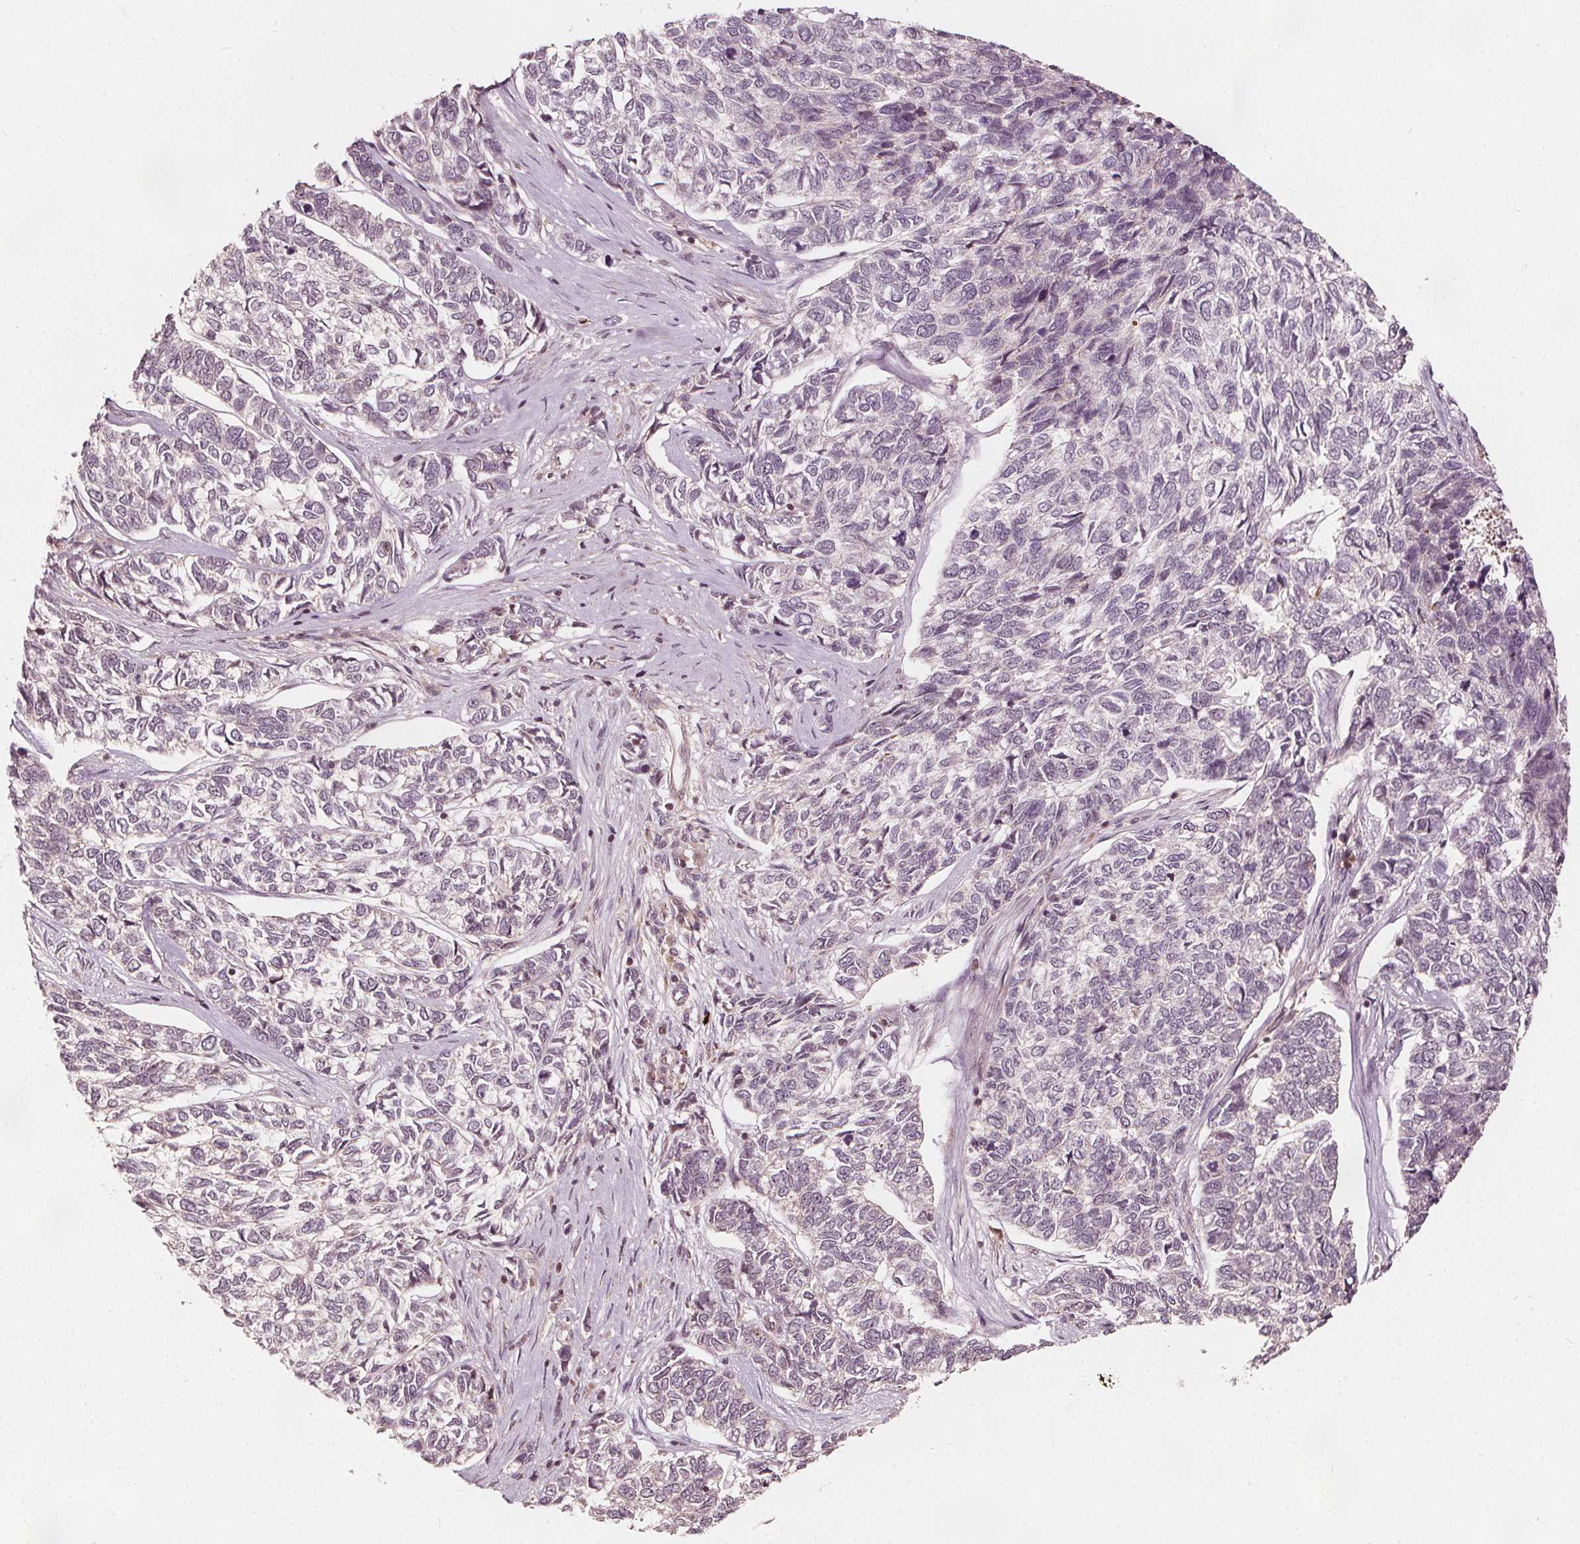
{"staining": {"intensity": "negative", "quantity": "none", "location": "none"}, "tissue": "skin cancer", "cell_type": "Tumor cells", "image_type": "cancer", "snomed": [{"axis": "morphology", "description": "Basal cell carcinoma"}, {"axis": "topography", "description": "Skin"}], "caption": "Histopathology image shows no protein expression in tumor cells of skin cancer tissue.", "gene": "AIP", "patient": {"sex": "female", "age": 65}}